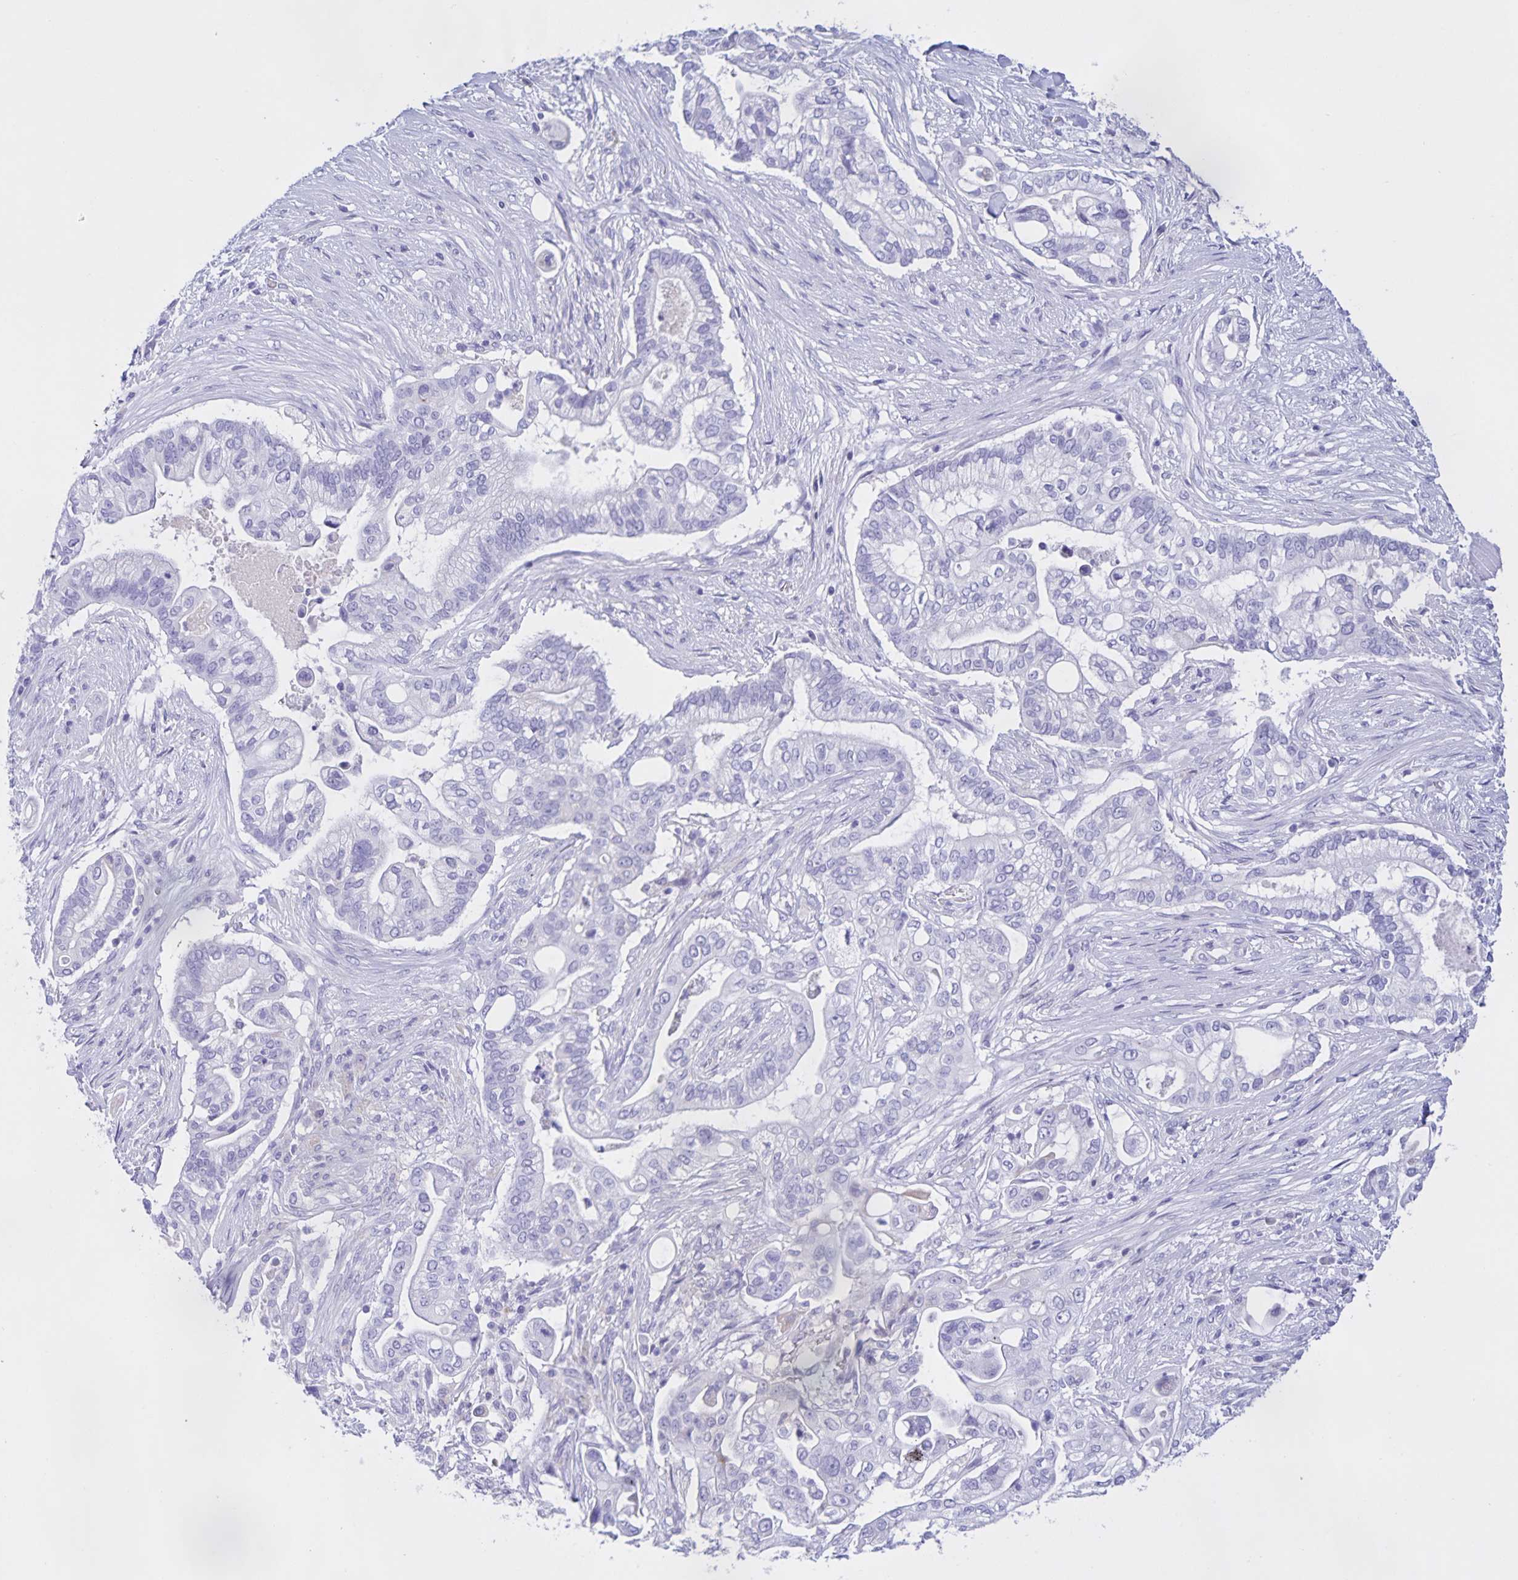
{"staining": {"intensity": "negative", "quantity": "none", "location": "none"}, "tissue": "pancreatic cancer", "cell_type": "Tumor cells", "image_type": "cancer", "snomed": [{"axis": "morphology", "description": "Adenocarcinoma, NOS"}, {"axis": "topography", "description": "Pancreas"}], "caption": "High power microscopy micrograph of an IHC histopathology image of pancreatic adenocarcinoma, revealing no significant staining in tumor cells.", "gene": "CATSPER4", "patient": {"sex": "female", "age": 69}}